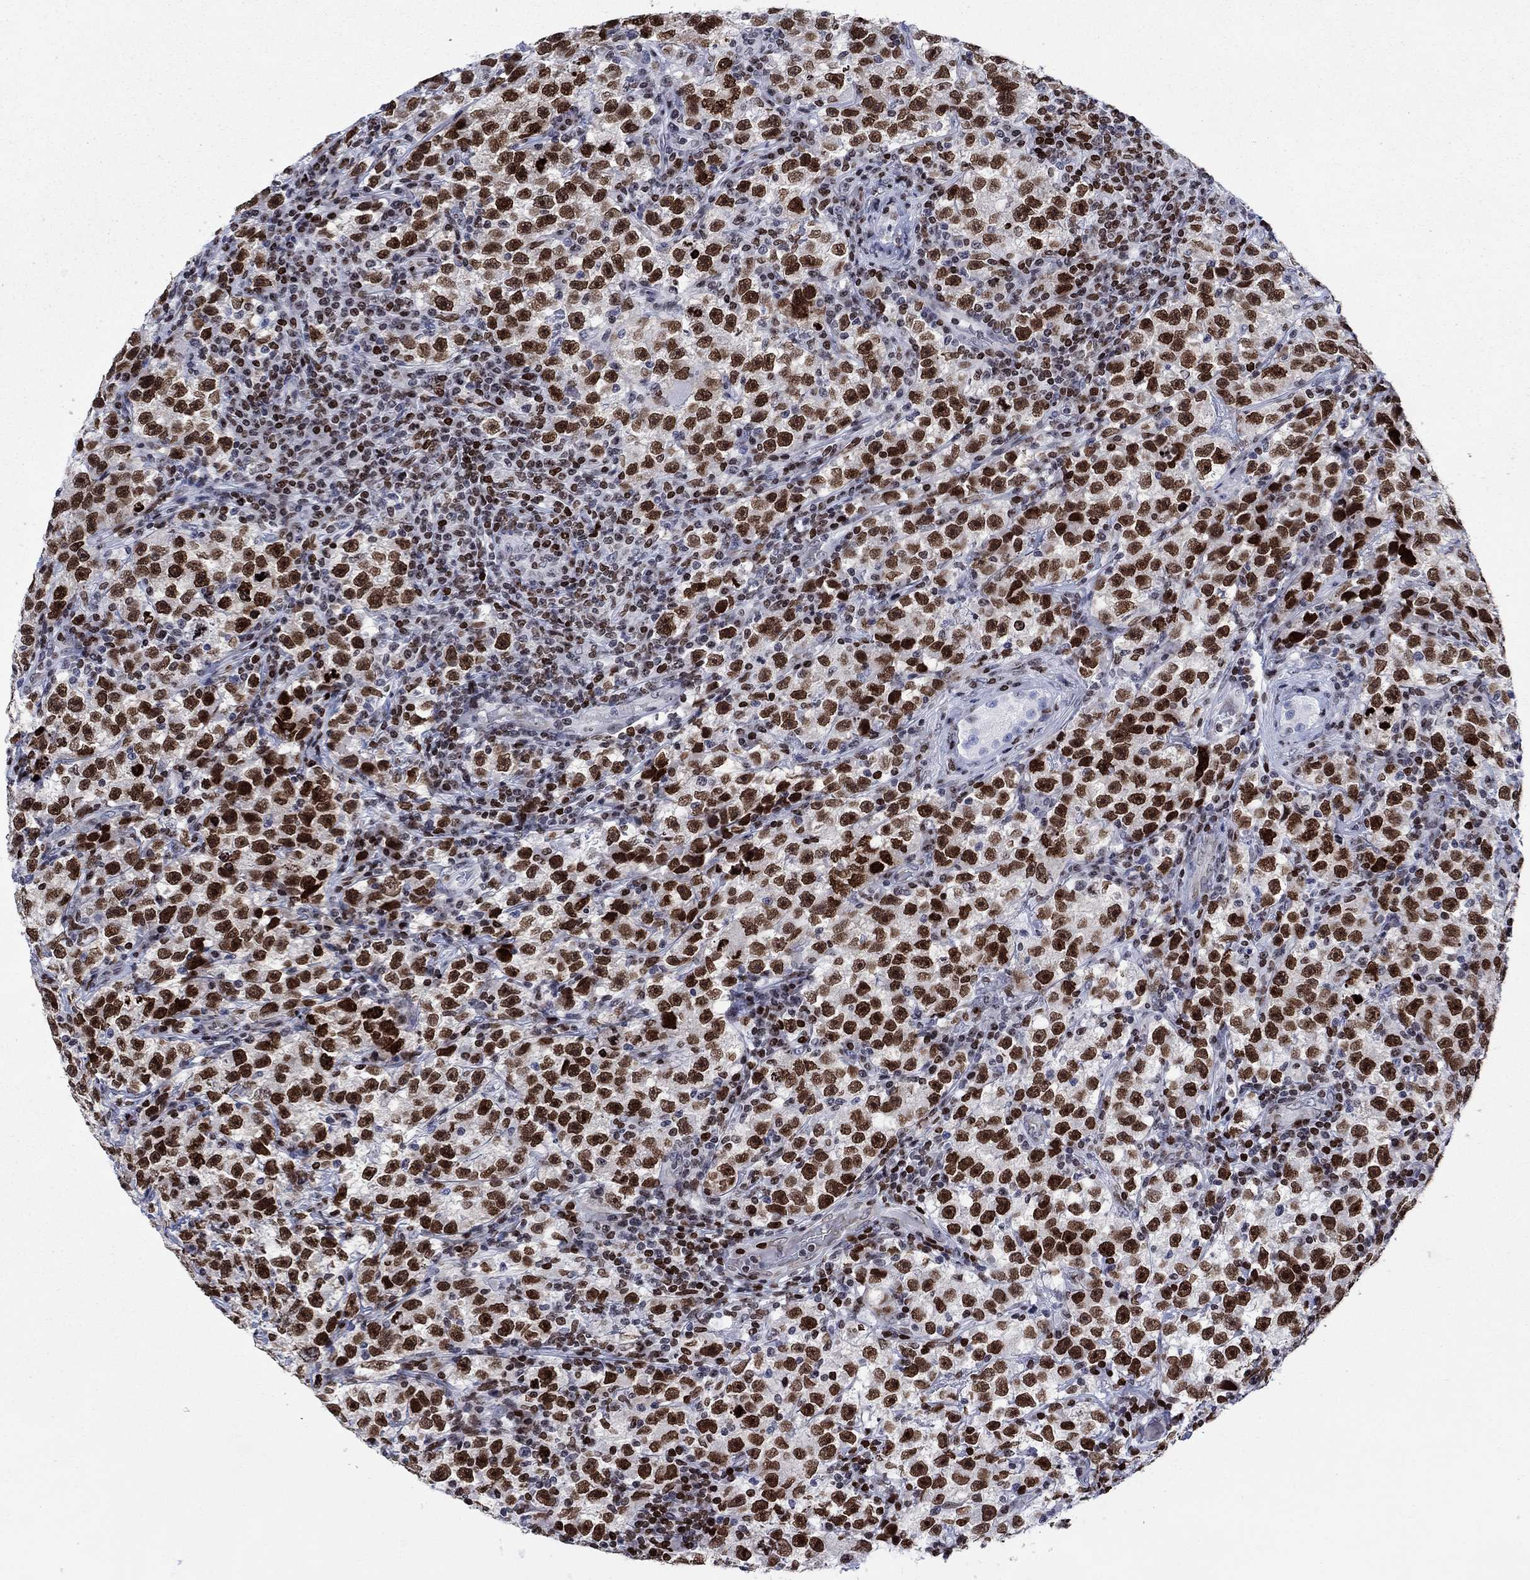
{"staining": {"intensity": "strong", "quantity": "25%-75%", "location": "nuclear"}, "tissue": "testis cancer", "cell_type": "Tumor cells", "image_type": "cancer", "snomed": [{"axis": "morphology", "description": "Seminoma, NOS"}, {"axis": "topography", "description": "Testis"}], "caption": "Protein expression analysis of seminoma (testis) shows strong nuclear positivity in about 25%-75% of tumor cells. (Brightfield microscopy of DAB IHC at high magnification).", "gene": "HMGA1", "patient": {"sex": "male", "age": 22}}